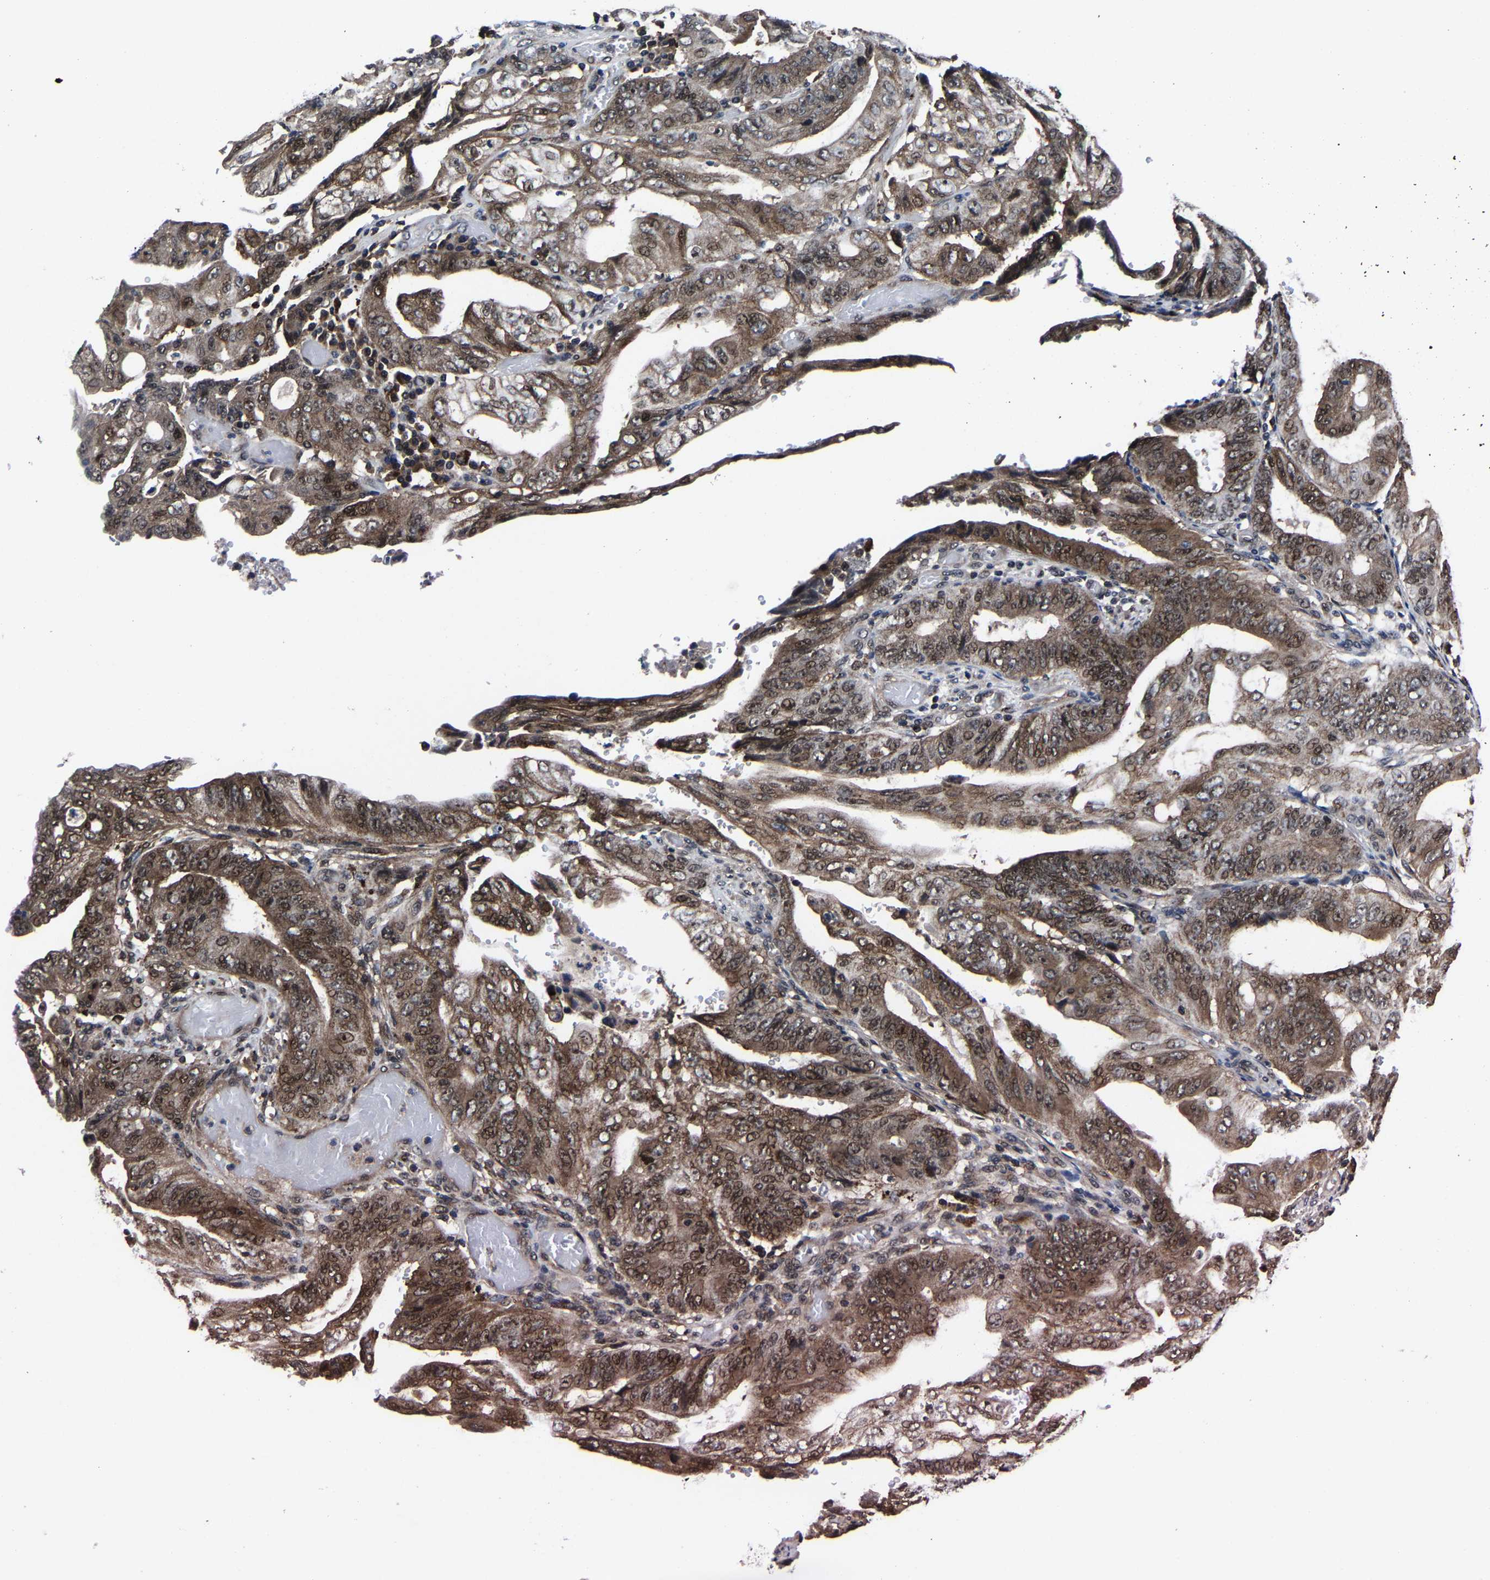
{"staining": {"intensity": "moderate", "quantity": ">75%", "location": "cytoplasmic/membranous,nuclear"}, "tissue": "stomach cancer", "cell_type": "Tumor cells", "image_type": "cancer", "snomed": [{"axis": "morphology", "description": "Adenocarcinoma, NOS"}, {"axis": "topography", "description": "Stomach"}], "caption": "A histopathology image showing moderate cytoplasmic/membranous and nuclear expression in approximately >75% of tumor cells in stomach cancer (adenocarcinoma), as visualized by brown immunohistochemical staining.", "gene": "ZCCHC7", "patient": {"sex": "female", "age": 73}}